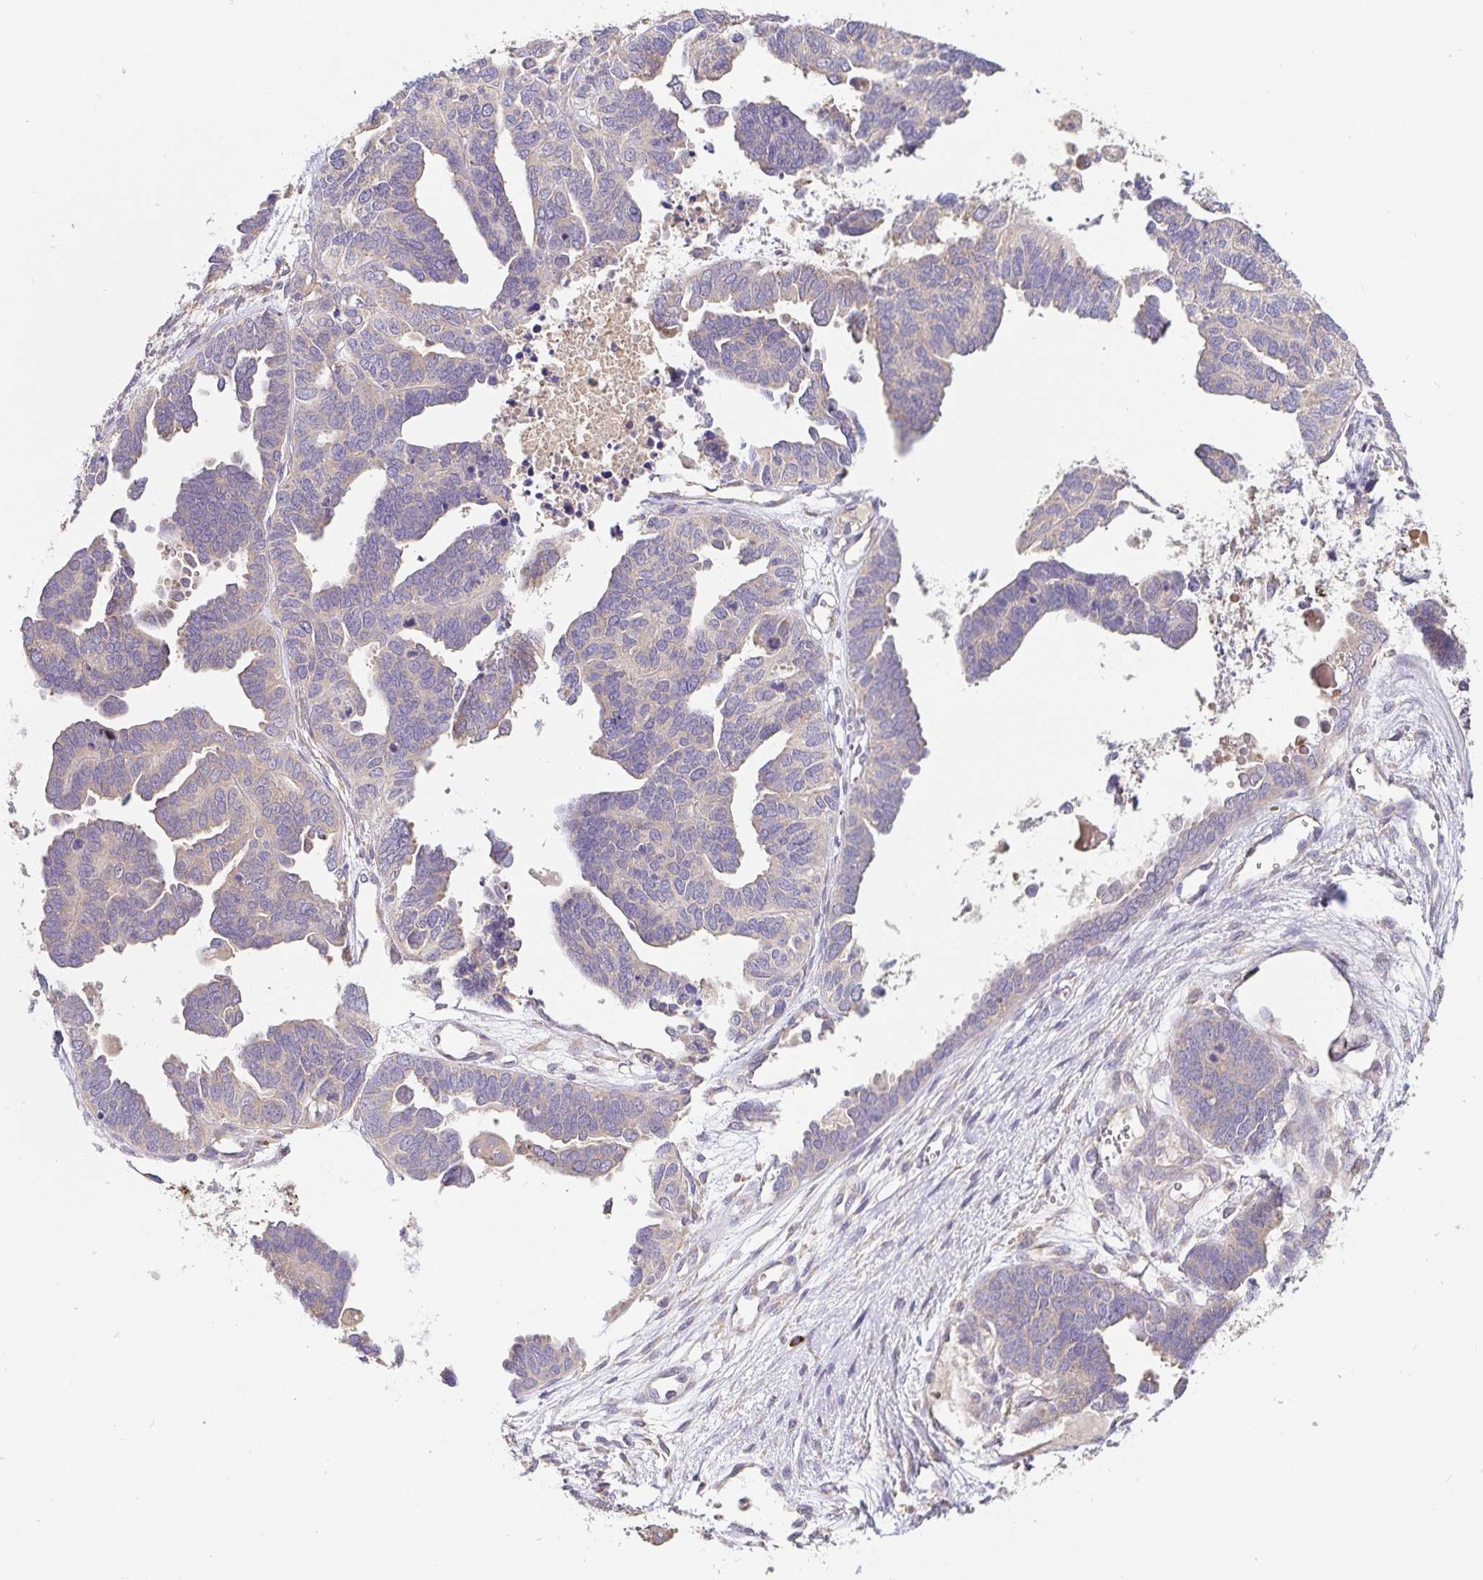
{"staining": {"intensity": "negative", "quantity": "none", "location": "none"}, "tissue": "ovarian cancer", "cell_type": "Tumor cells", "image_type": "cancer", "snomed": [{"axis": "morphology", "description": "Cystadenocarcinoma, serous, NOS"}, {"axis": "topography", "description": "Ovary"}], "caption": "Ovarian cancer was stained to show a protein in brown. There is no significant positivity in tumor cells. (DAB IHC visualized using brightfield microscopy, high magnification).", "gene": "HAGH", "patient": {"sex": "female", "age": 51}}